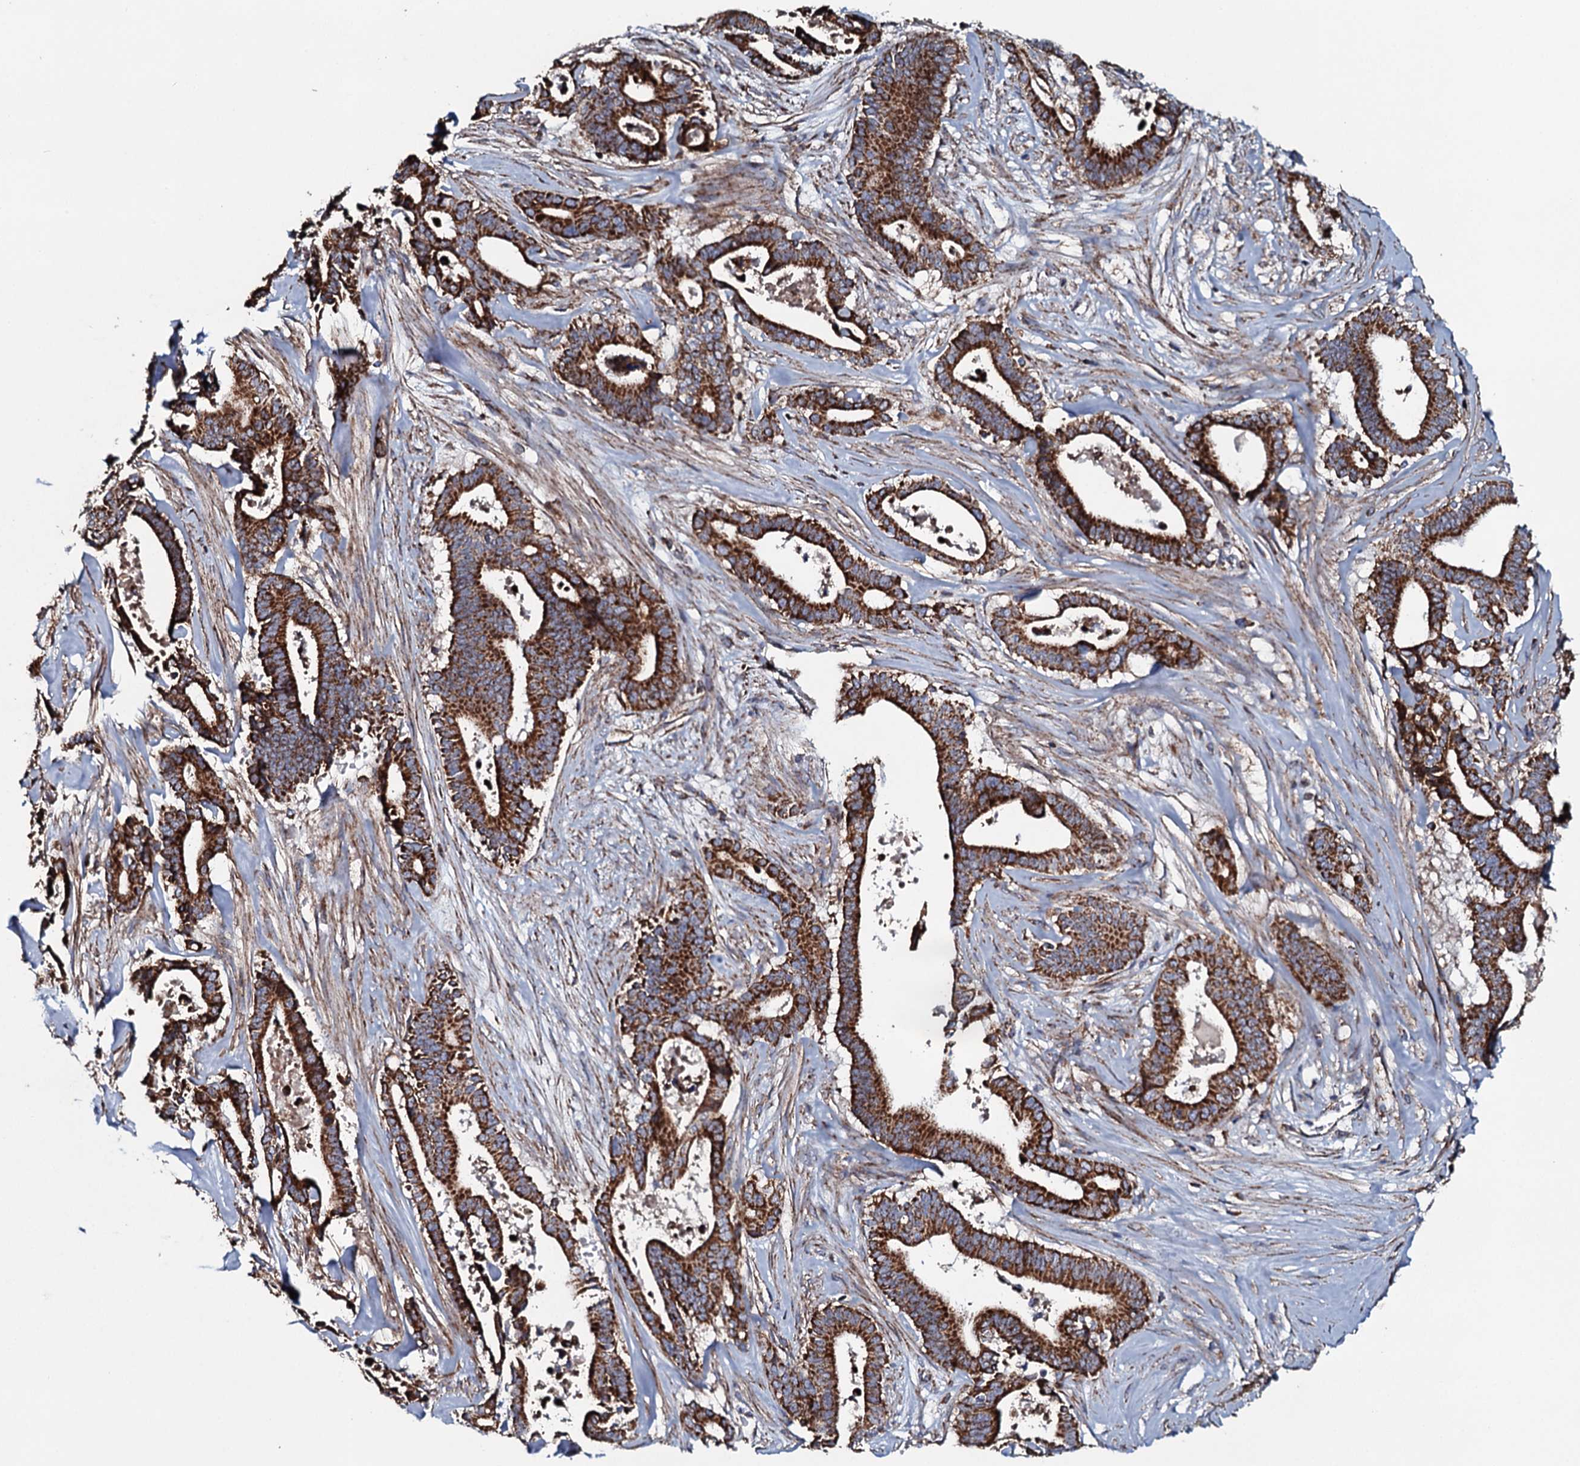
{"staining": {"intensity": "strong", "quantity": ">75%", "location": "cytoplasmic/membranous"}, "tissue": "pancreatic cancer", "cell_type": "Tumor cells", "image_type": "cancer", "snomed": [{"axis": "morphology", "description": "Adenocarcinoma, NOS"}, {"axis": "topography", "description": "Pancreas"}], "caption": "This is an image of immunohistochemistry staining of pancreatic cancer, which shows strong positivity in the cytoplasmic/membranous of tumor cells.", "gene": "EVC2", "patient": {"sex": "female", "age": 77}}